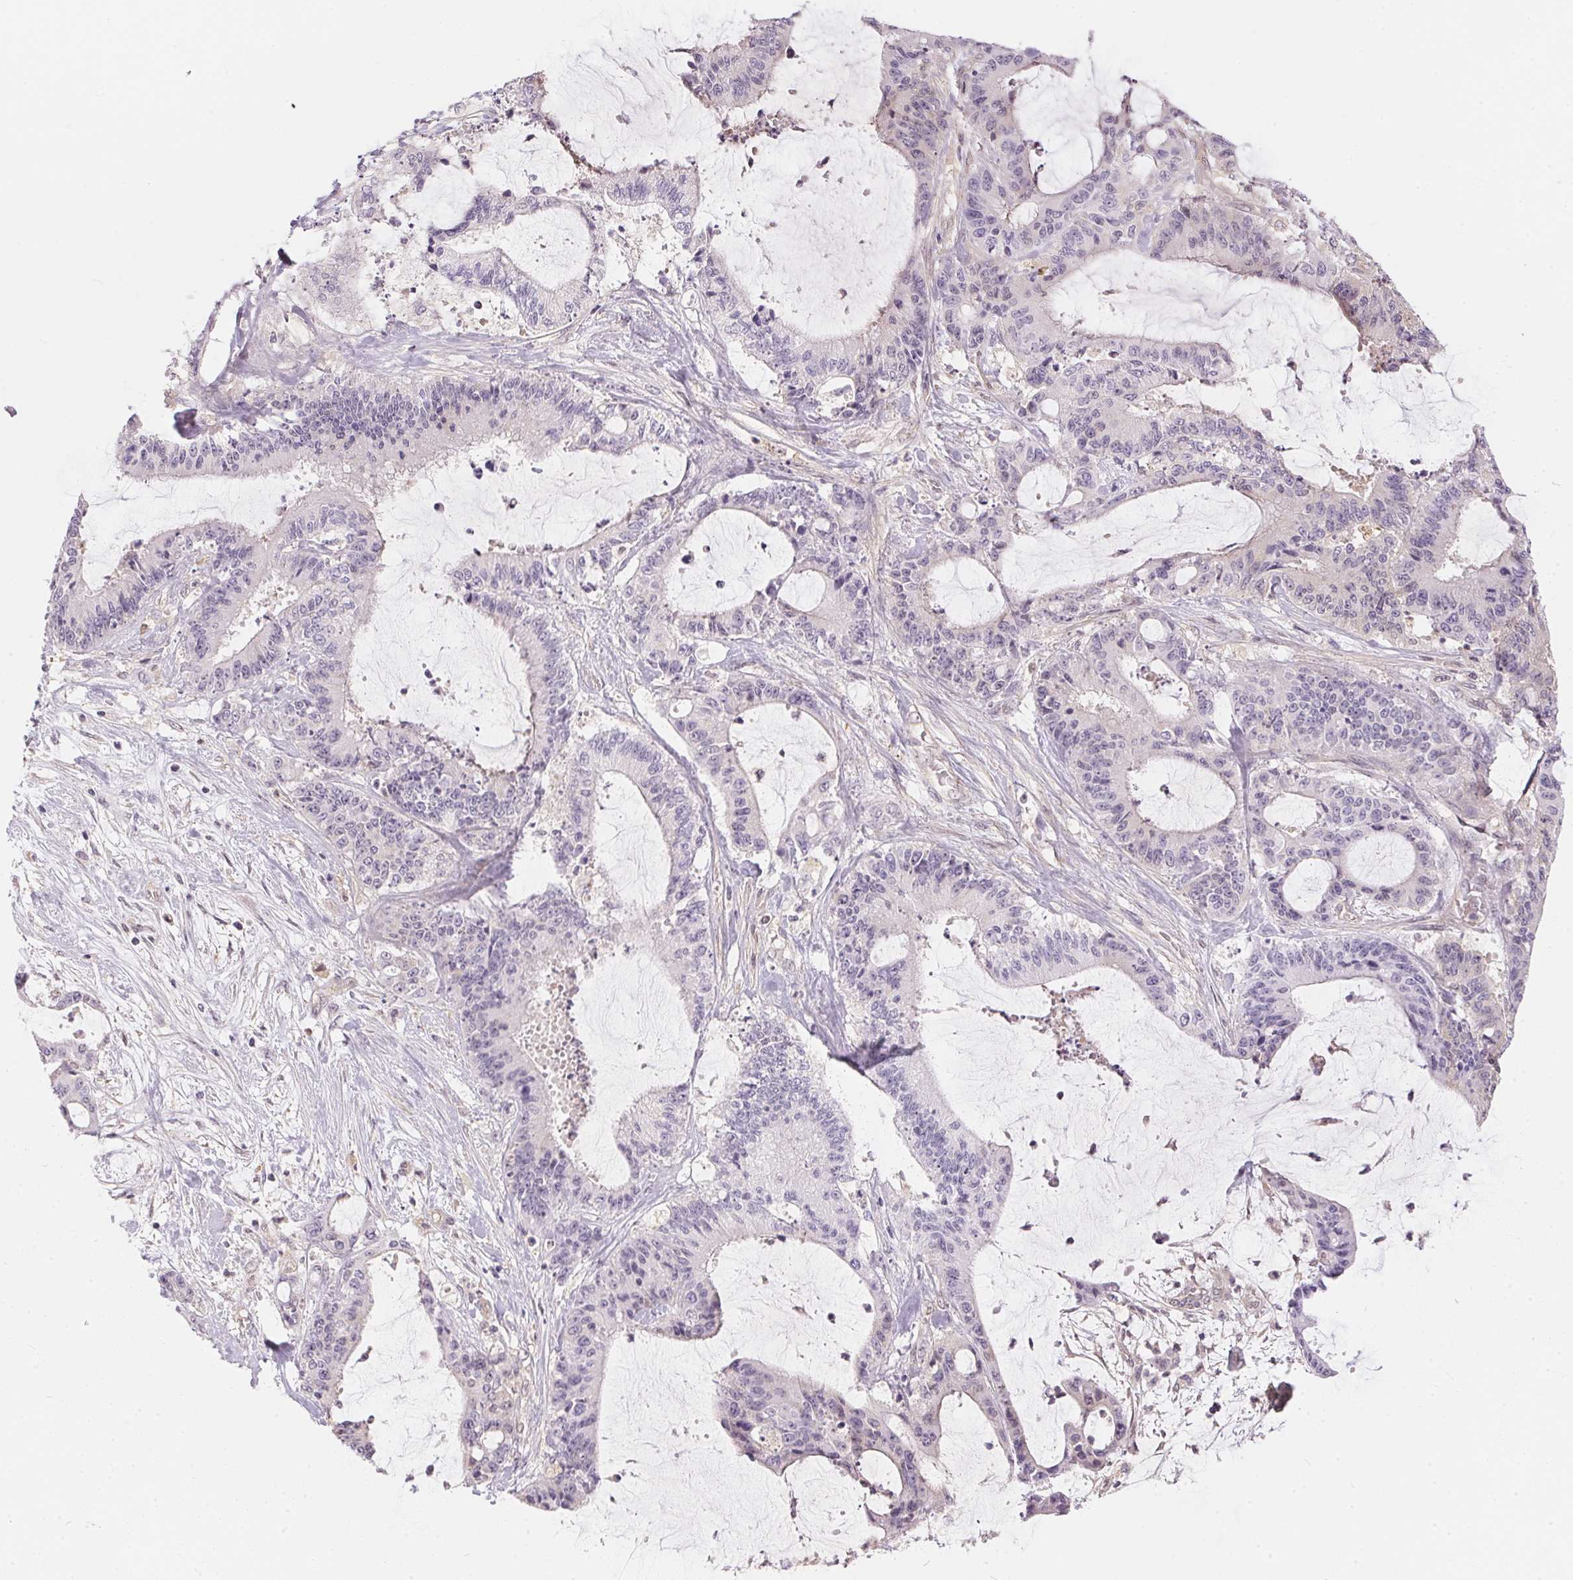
{"staining": {"intensity": "negative", "quantity": "none", "location": "none"}, "tissue": "liver cancer", "cell_type": "Tumor cells", "image_type": "cancer", "snomed": [{"axis": "morphology", "description": "Cholangiocarcinoma"}, {"axis": "topography", "description": "Liver"}], "caption": "IHC image of neoplastic tissue: cholangiocarcinoma (liver) stained with DAB displays no significant protein staining in tumor cells.", "gene": "BLMH", "patient": {"sex": "female", "age": 73}}